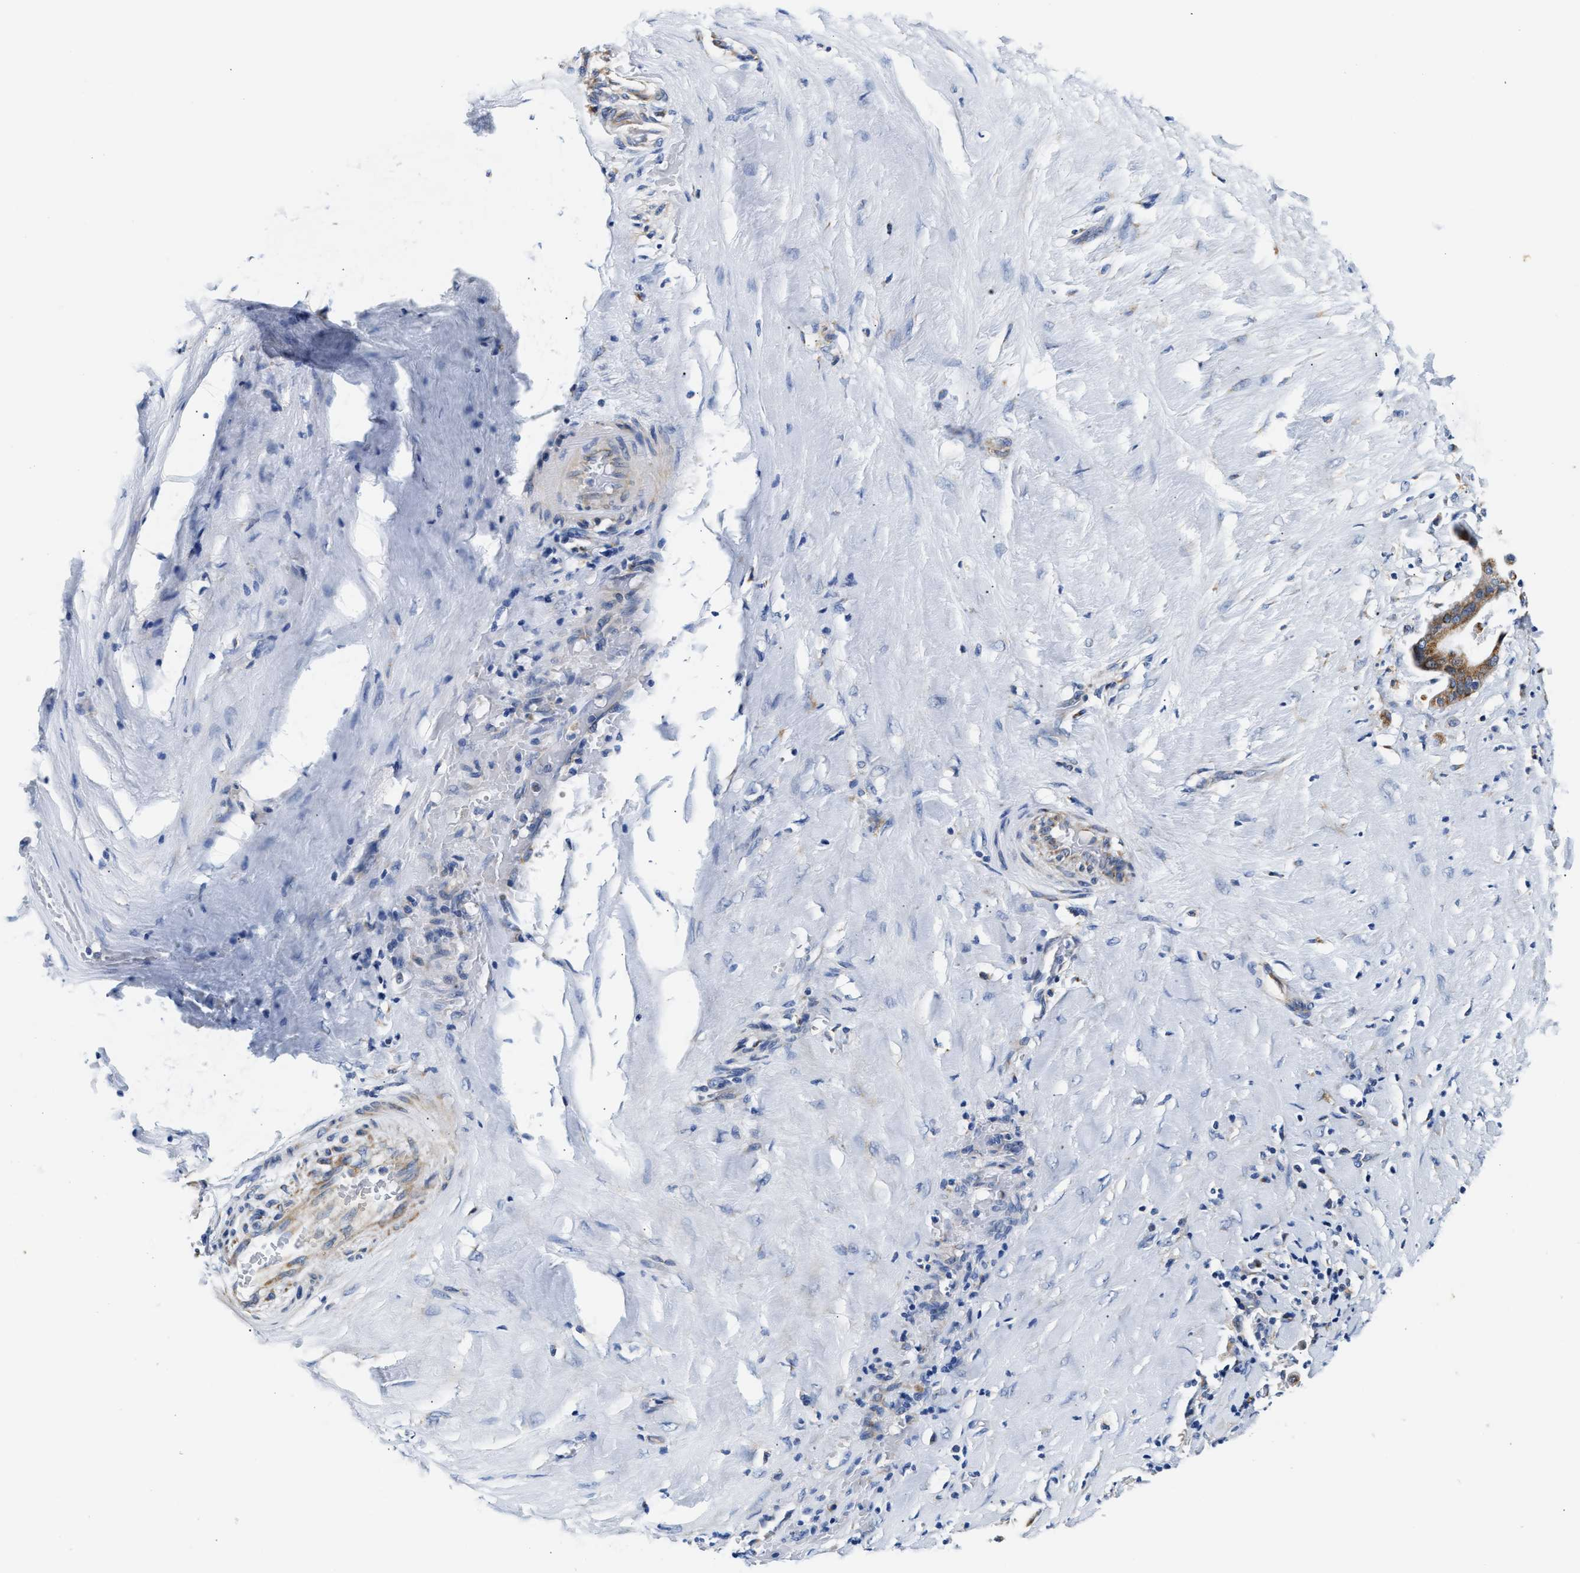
{"staining": {"intensity": "moderate", "quantity": ">75%", "location": "cytoplasmic/membranous"}, "tissue": "pancreatic cancer", "cell_type": "Tumor cells", "image_type": "cancer", "snomed": [{"axis": "morphology", "description": "Adenocarcinoma, NOS"}, {"axis": "topography", "description": "Pancreas"}], "caption": "Immunohistochemistry photomicrograph of neoplastic tissue: human pancreatic cancer (adenocarcinoma) stained using immunohistochemistry (IHC) reveals medium levels of moderate protein expression localized specifically in the cytoplasmic/membranous of tumor cells, appearing as a cytoplasmic/membranous brown color.", "gene": "ACADVL", "patient": {"sex": "male", "age": 41}}